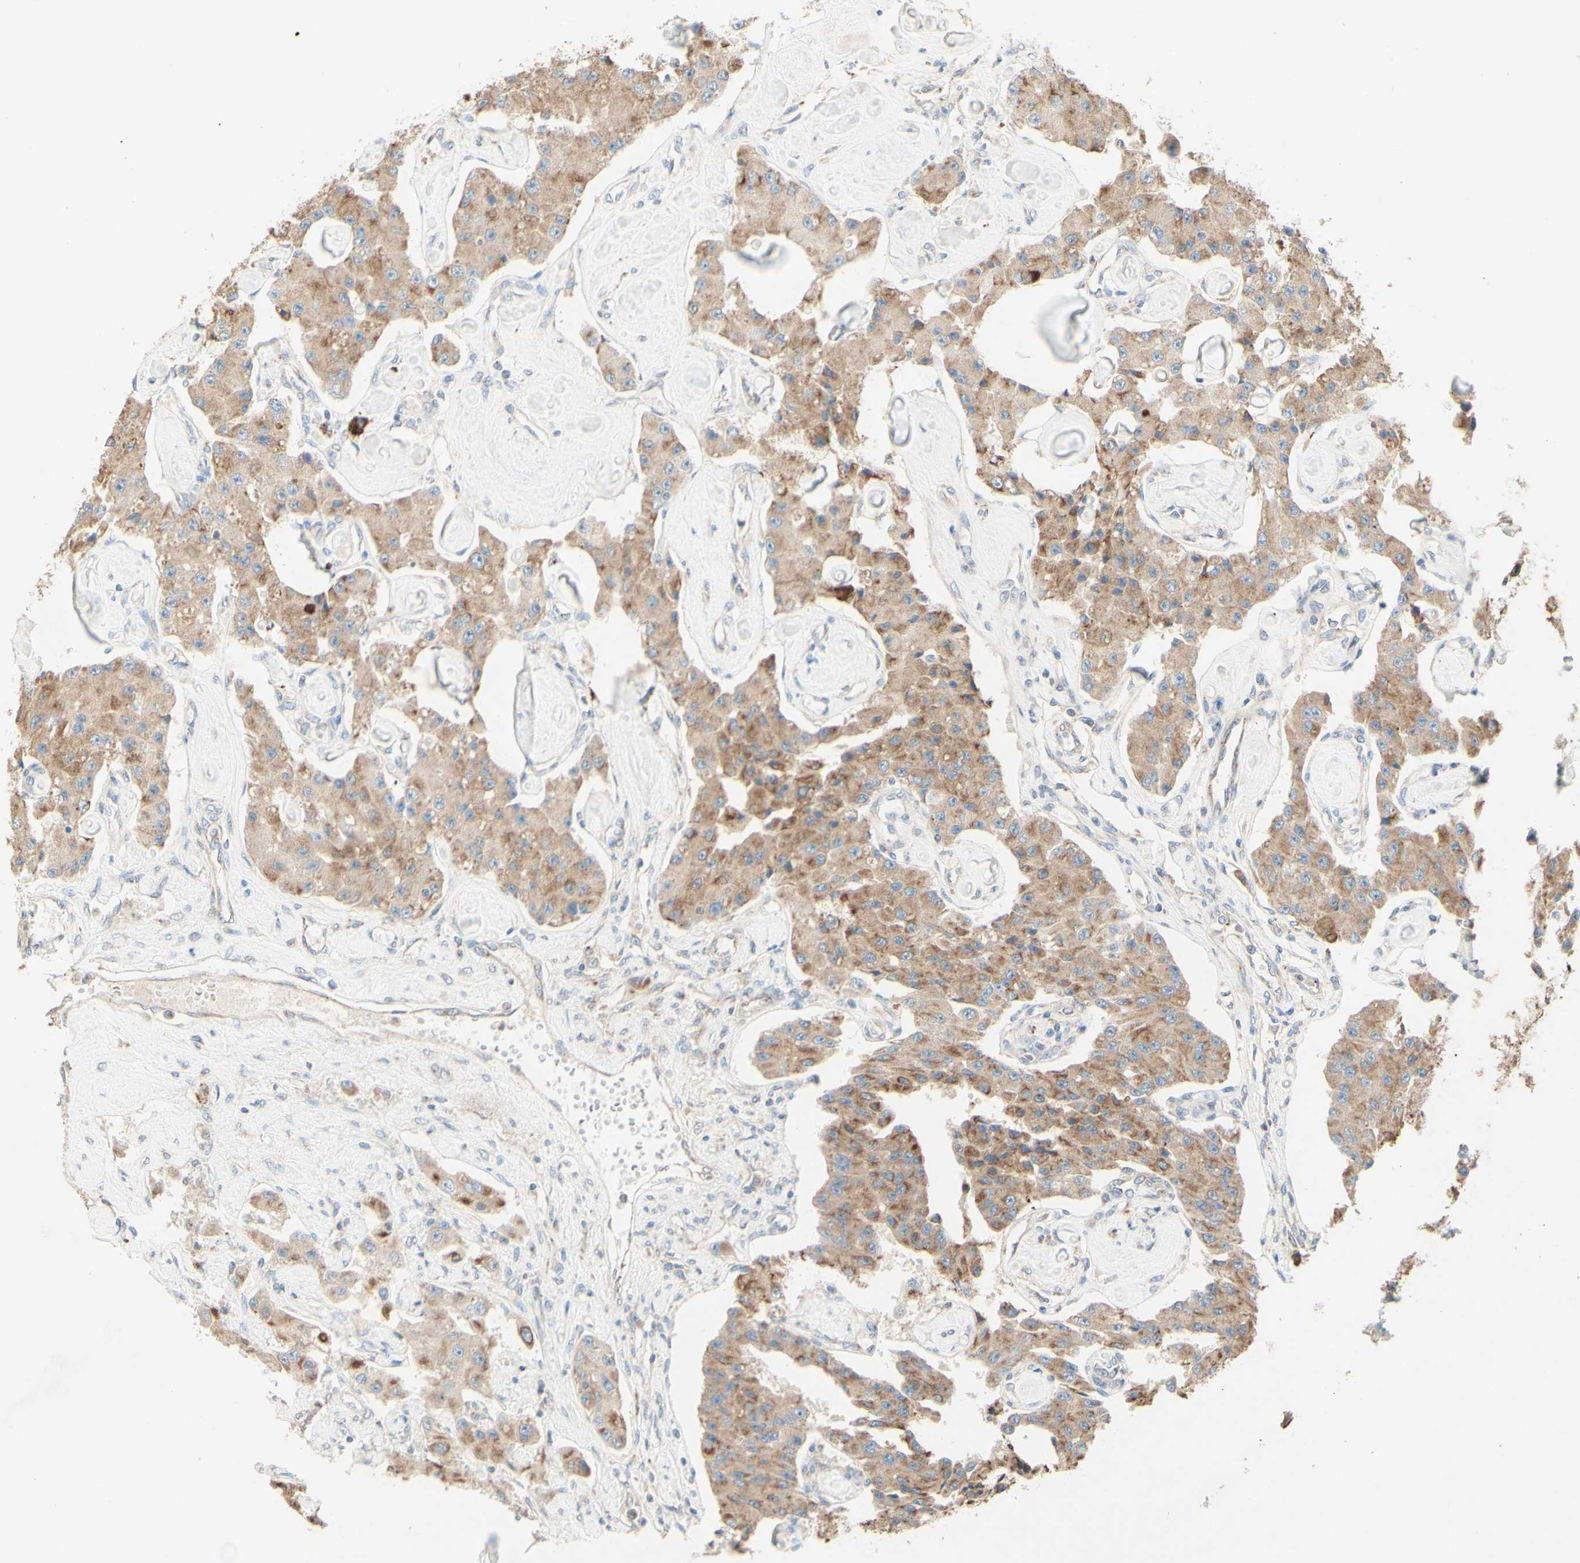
{"staining": {"intensity": "moderate", "quantity": ">75%", "location": "cytoplasmic/membranous"}, "tissue": "carcinoid", "cell_type": "Tumor cells", "image_type": "cancer", "snomed": [{"axis": "morphology", "description": "Carcinoid, malignant, NOS"}, {"axis": "topography", "description": "Pancreas"}], "caption": "An IHC histopathology image of tumor tissue is shown. Protein staining in brown shows moderate cytoplasmic/membranous positivity in carcinoid within tumor cells.", "gene": "MTM1", "patient": {"sex": "male", "age": 41}}